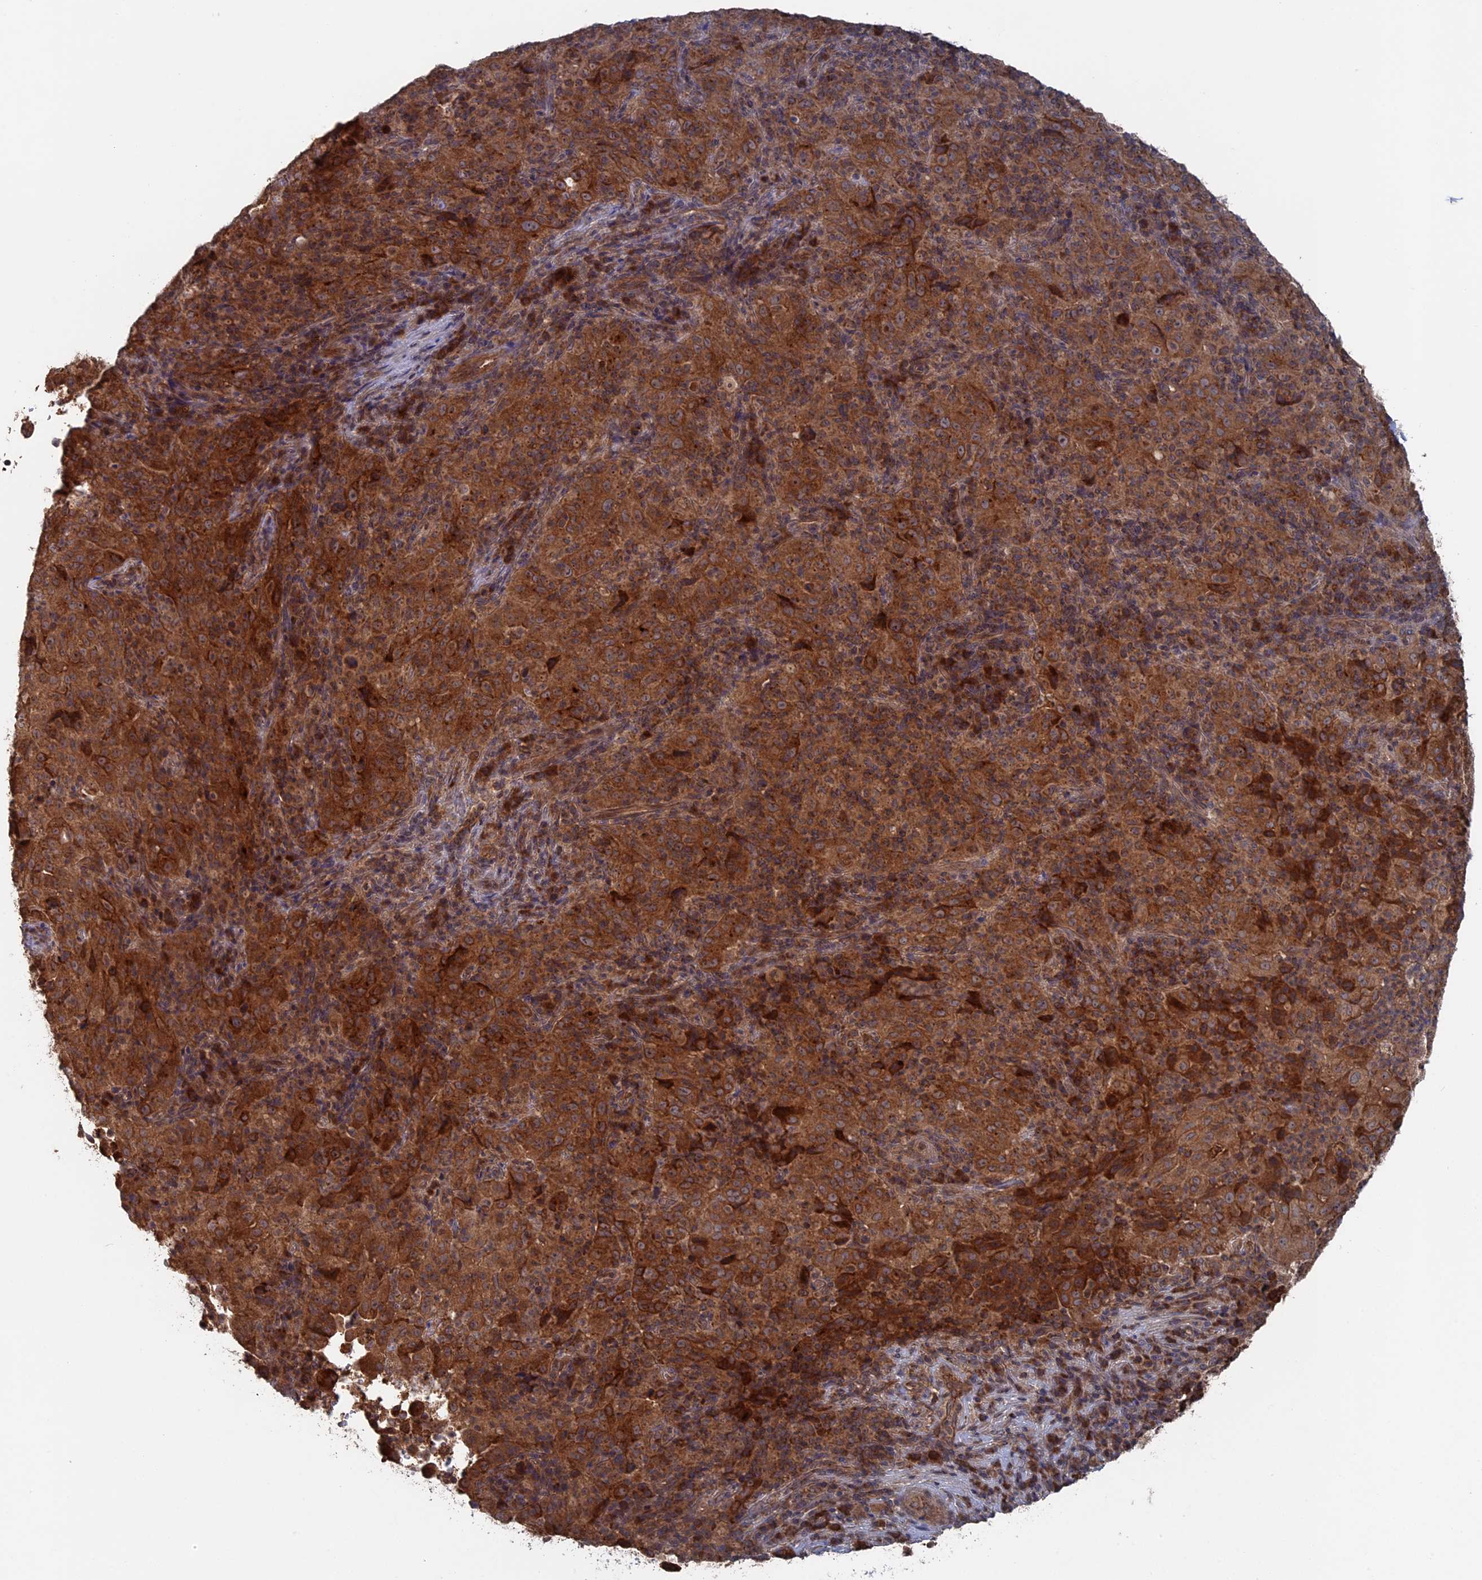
{"staining": {"intensity": "strong", "quantity": ">75%", "location": "cytoplasmic/membranous"}, "tissue": "pancreatic cancer", "cell_type": "Tumor cells", "image_type": "cancer", "snomed": [{"axis": "morphology", "description": "Adenocarcinoma, NOS"}, {"axis": "topography", "description": "Pancreas"}], "caption": "Immunohistochemistry (IHC) photomicrograph of neoplastic tissue: pancreatic adenocarcinoma stained using immunohistochemistry (IHC) displays high levels of strong protein expression localized specifically in the cytoplasmic/membranous of tumor cells, appearing as a cytoplasmic/membranous brown color.", "gene": "RAB15", "patient": {"sex": "male", "age": 63}}